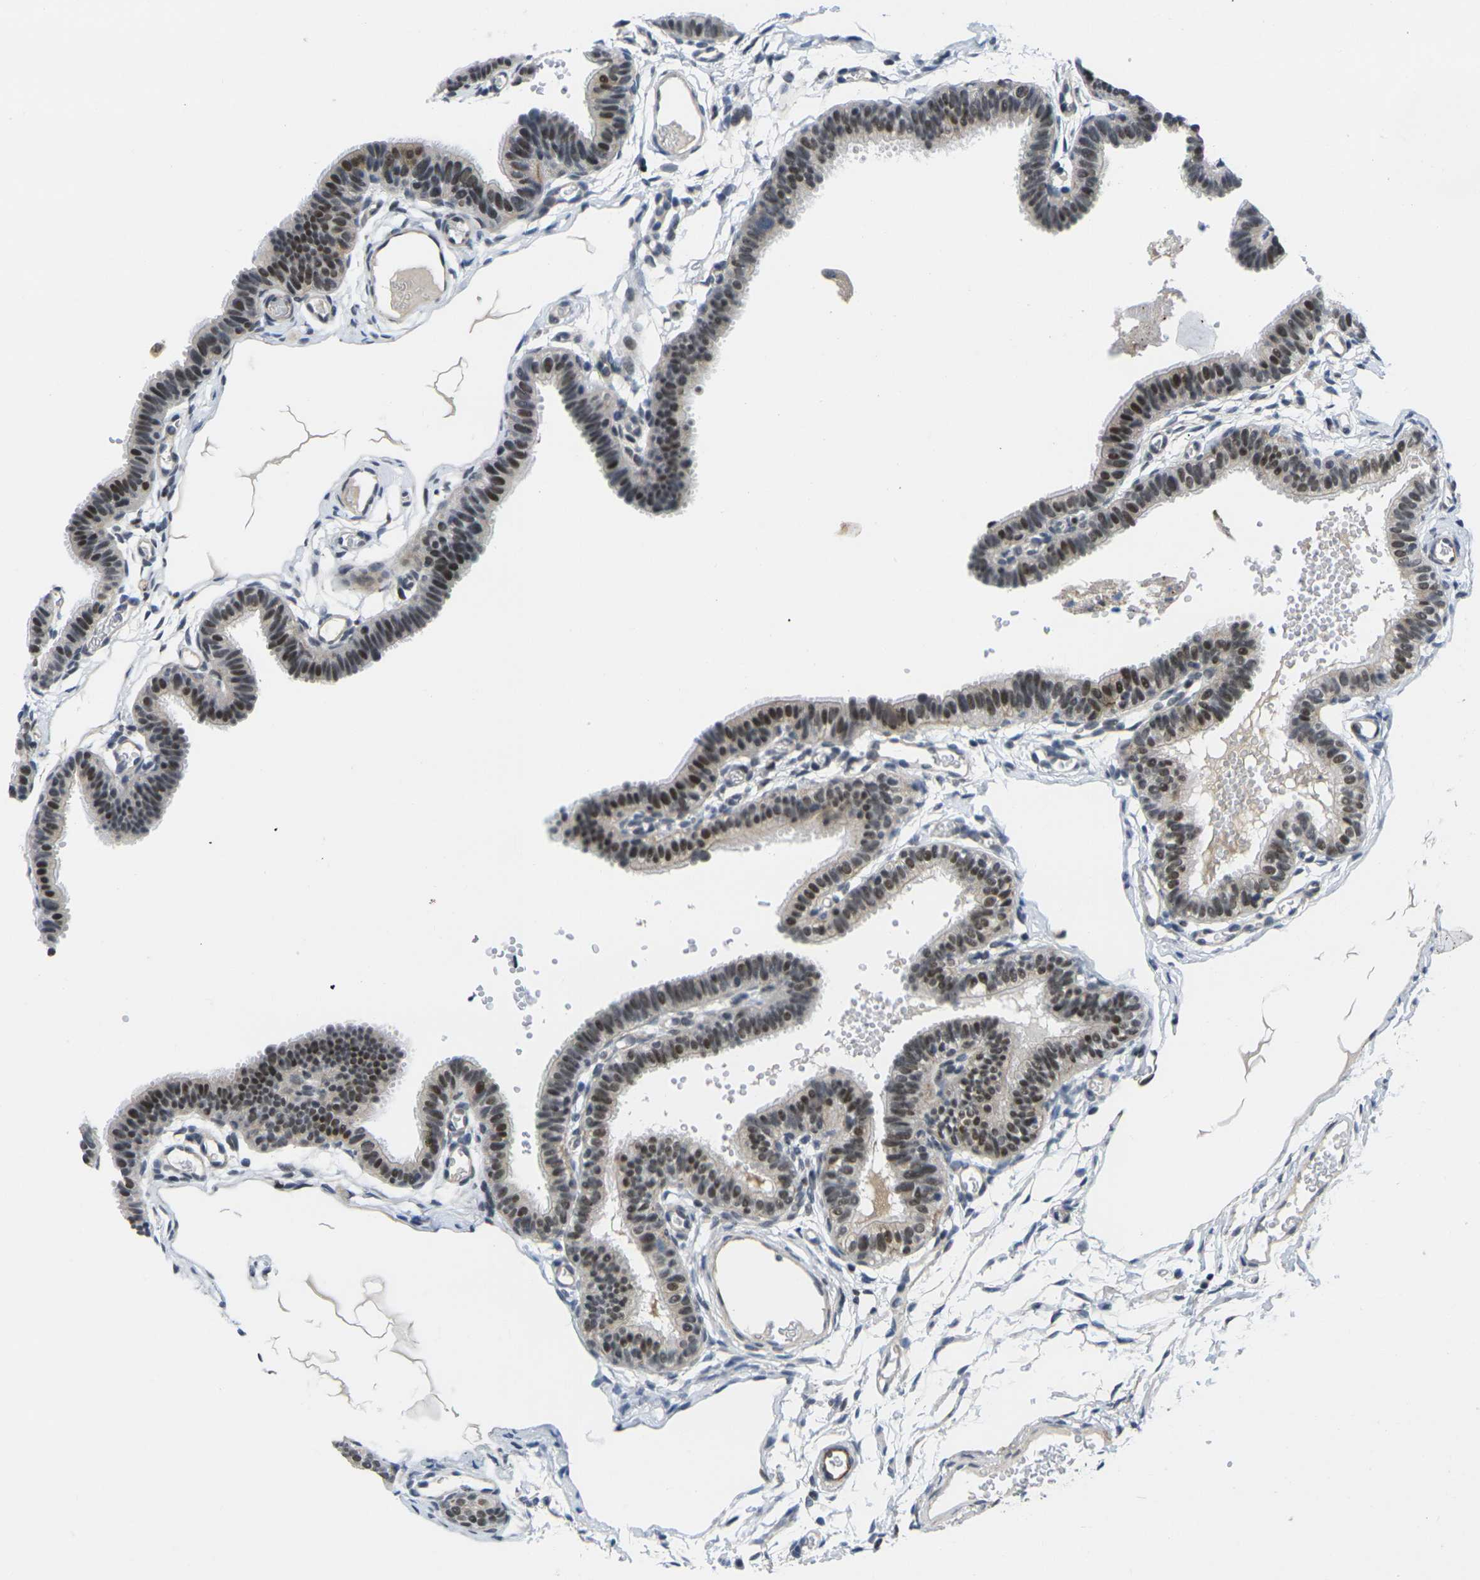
{"staining": {"intensity": "moderate", "quantity": "25%-75%", "location": "nuclear"}, "tissue": "fallopian tube", "cell_type": "Glandular cells", "image_type": "normal", "snomed": [{"axis": "morphology", "description": "Normal tissue, NOS"}, {"axis": "topography", "description": "Fallopian tube"}, {"axis": "topography", "description": "Placenta"}], "caption": "IHC (DAB) staining of normal fallopian tube demonstrates moderate nuclear protein staining in about 25%-75% of glandular cells.", "gene": "RBM7", "patient": {"sex": "female", "age": 34}}